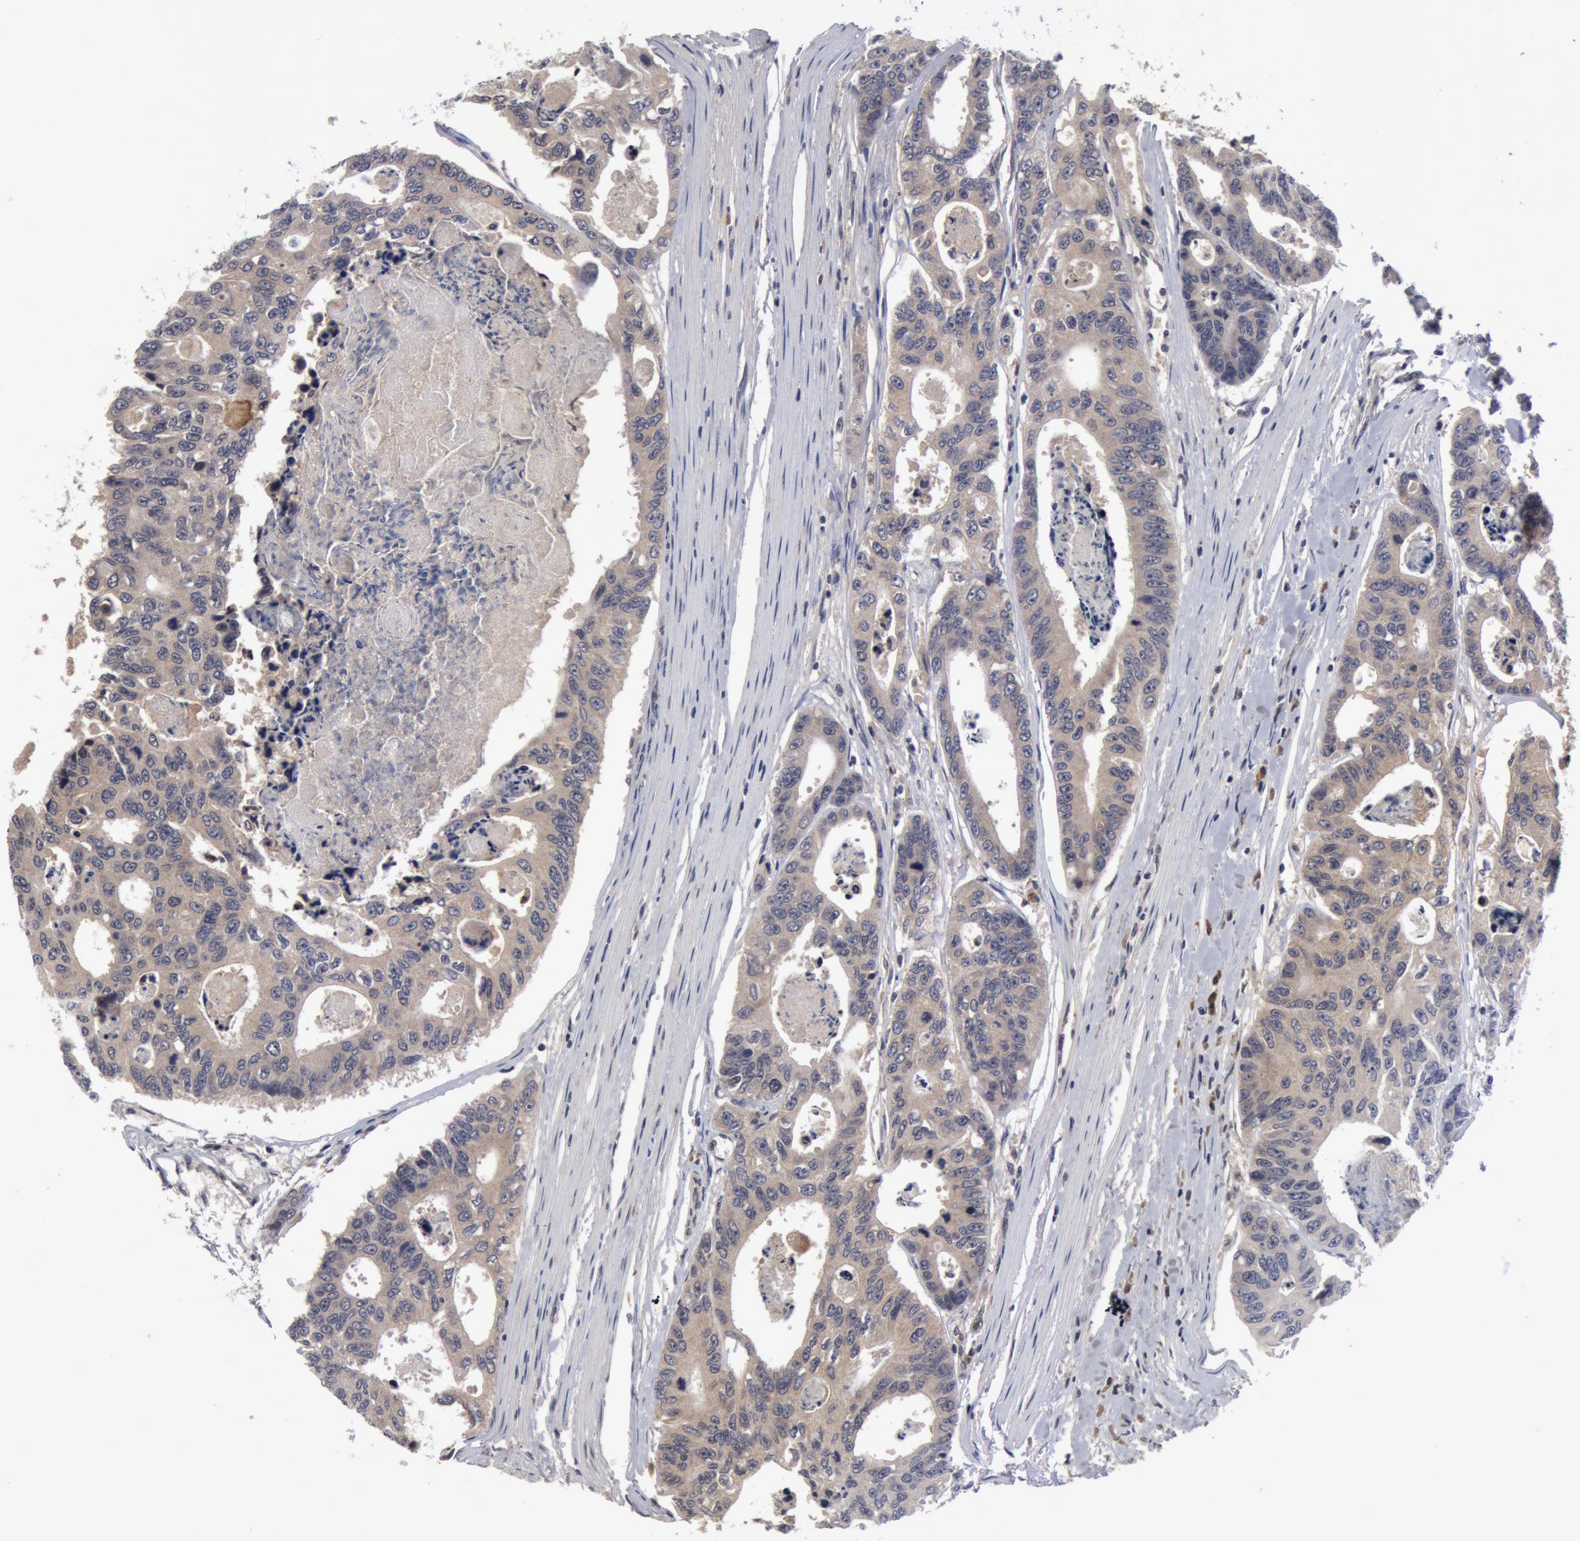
{"staining": {"intensity": "weak", "quantity": ">75%", "location": "cytoplasmic/membranous"}, "tissue": "colorectal cancer", "cell_type": "Tumor cells", "image_type": "cancer", "snomed": [{"axis": "morphology", "description": "Adenocarcinoma, NOS"}, {"axis": "topography", "description": "Colon"}], "caption": "The immunohistochemical stain shows weak cytoplasmic/membranous expression in tumor cells of colorectal adenocarcinoma tissue.", "gene": "BCHE", "patient": {"sex": "female", "age": 86}}